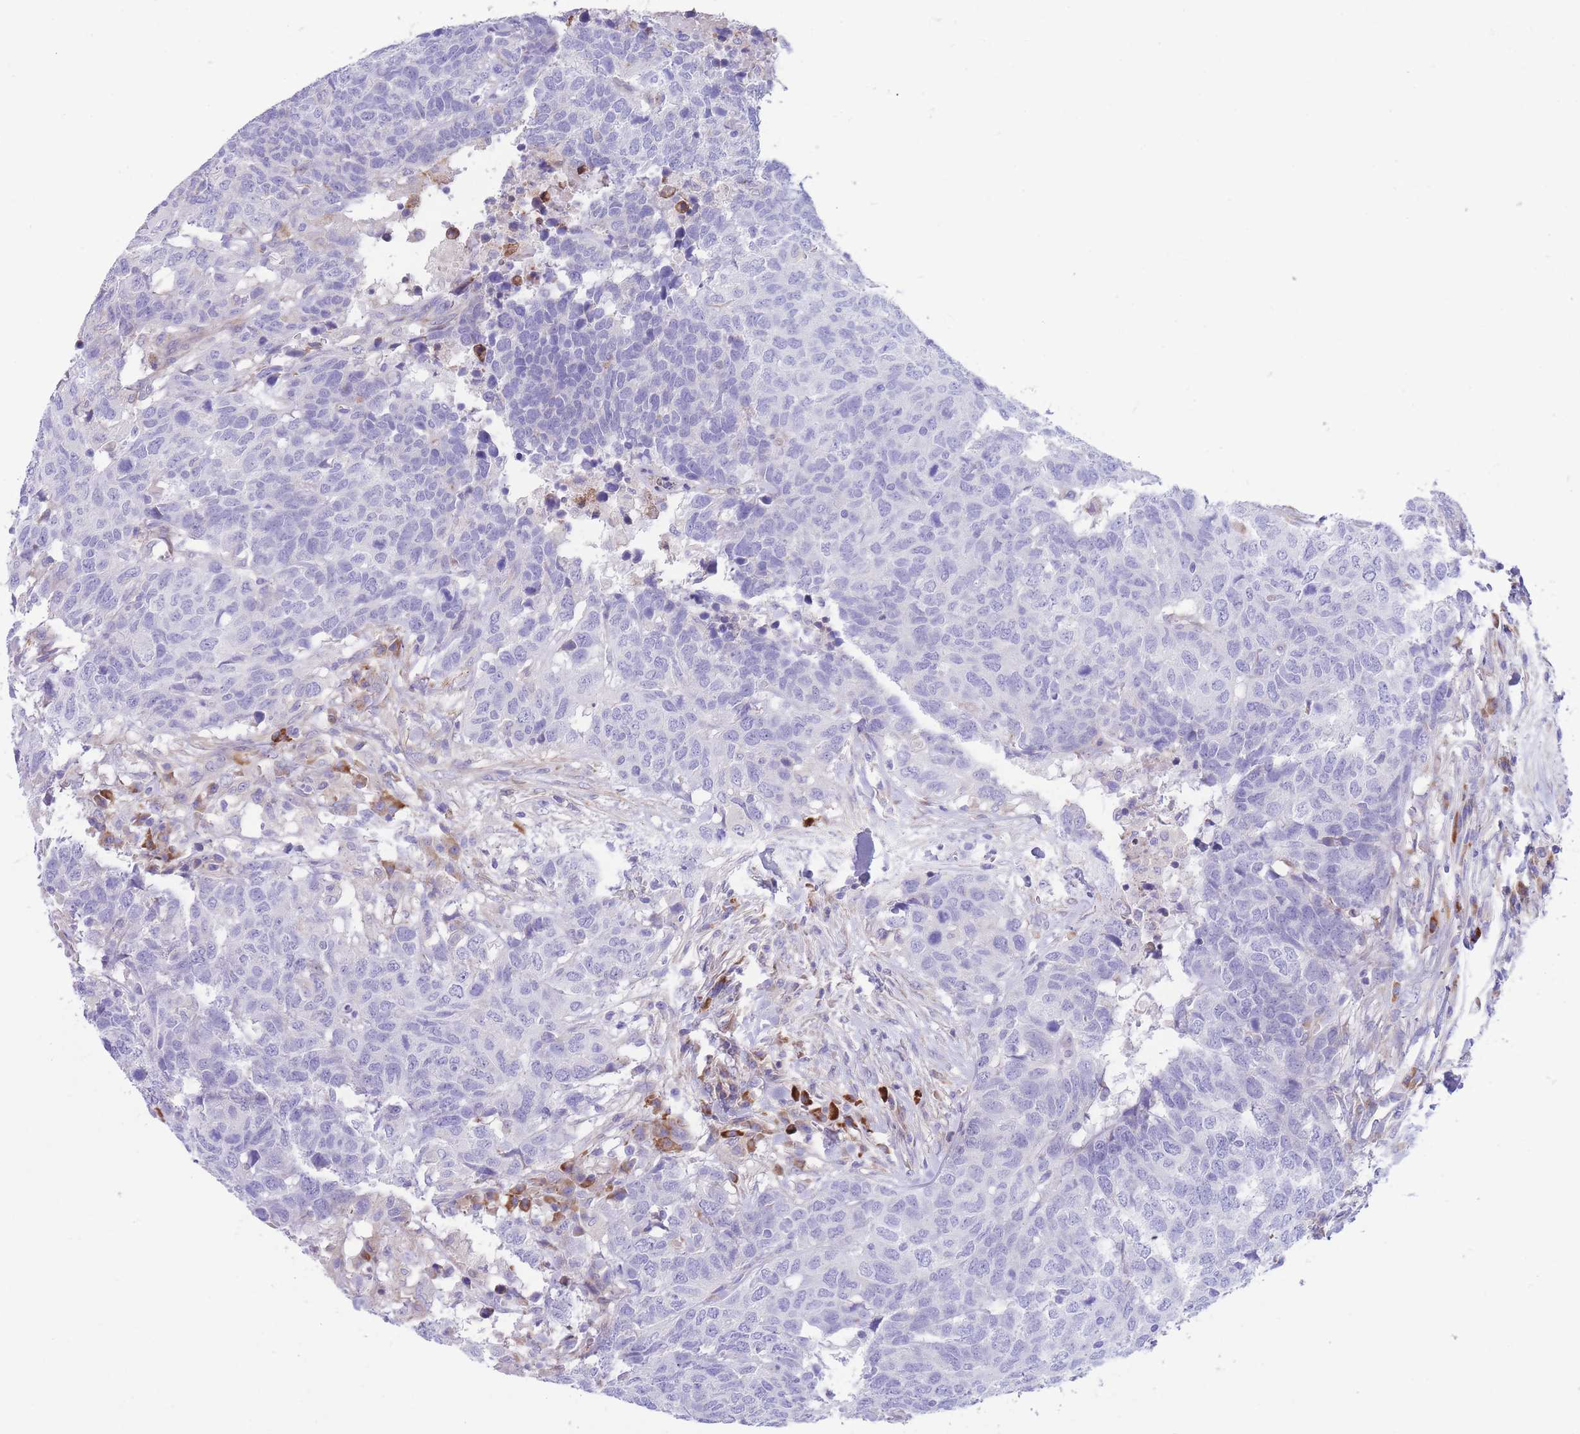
{"staining": {"intensity": "negative", "quantity": "none", "location": "none"}, "tissue": "head and neck cancer", "cell_type": "Tumor cells", "image_type": "cancer", "snomed": [{"axis": "morphology", "description": "Normal tissue, NOS"}, {"axis": "morphology", "description": "Squamous cell carcinoma, NOS"}, {"axis": "topography", "description": "Skeletal muscle"}, {"axis": "topography", "description": "Vascular tissue"}, {"axis": "topography", "description": "Peripheral nerve tissue"}, {"axis": "topography", "description": "Head-Neck"}], "caption": "Immunohistochemistry of human head and neck cancer (squamous cell carcinoma) reveals no staining in tumor cells.", "gene": "DET1", "patient": {"sex": "male", "age": 66}}